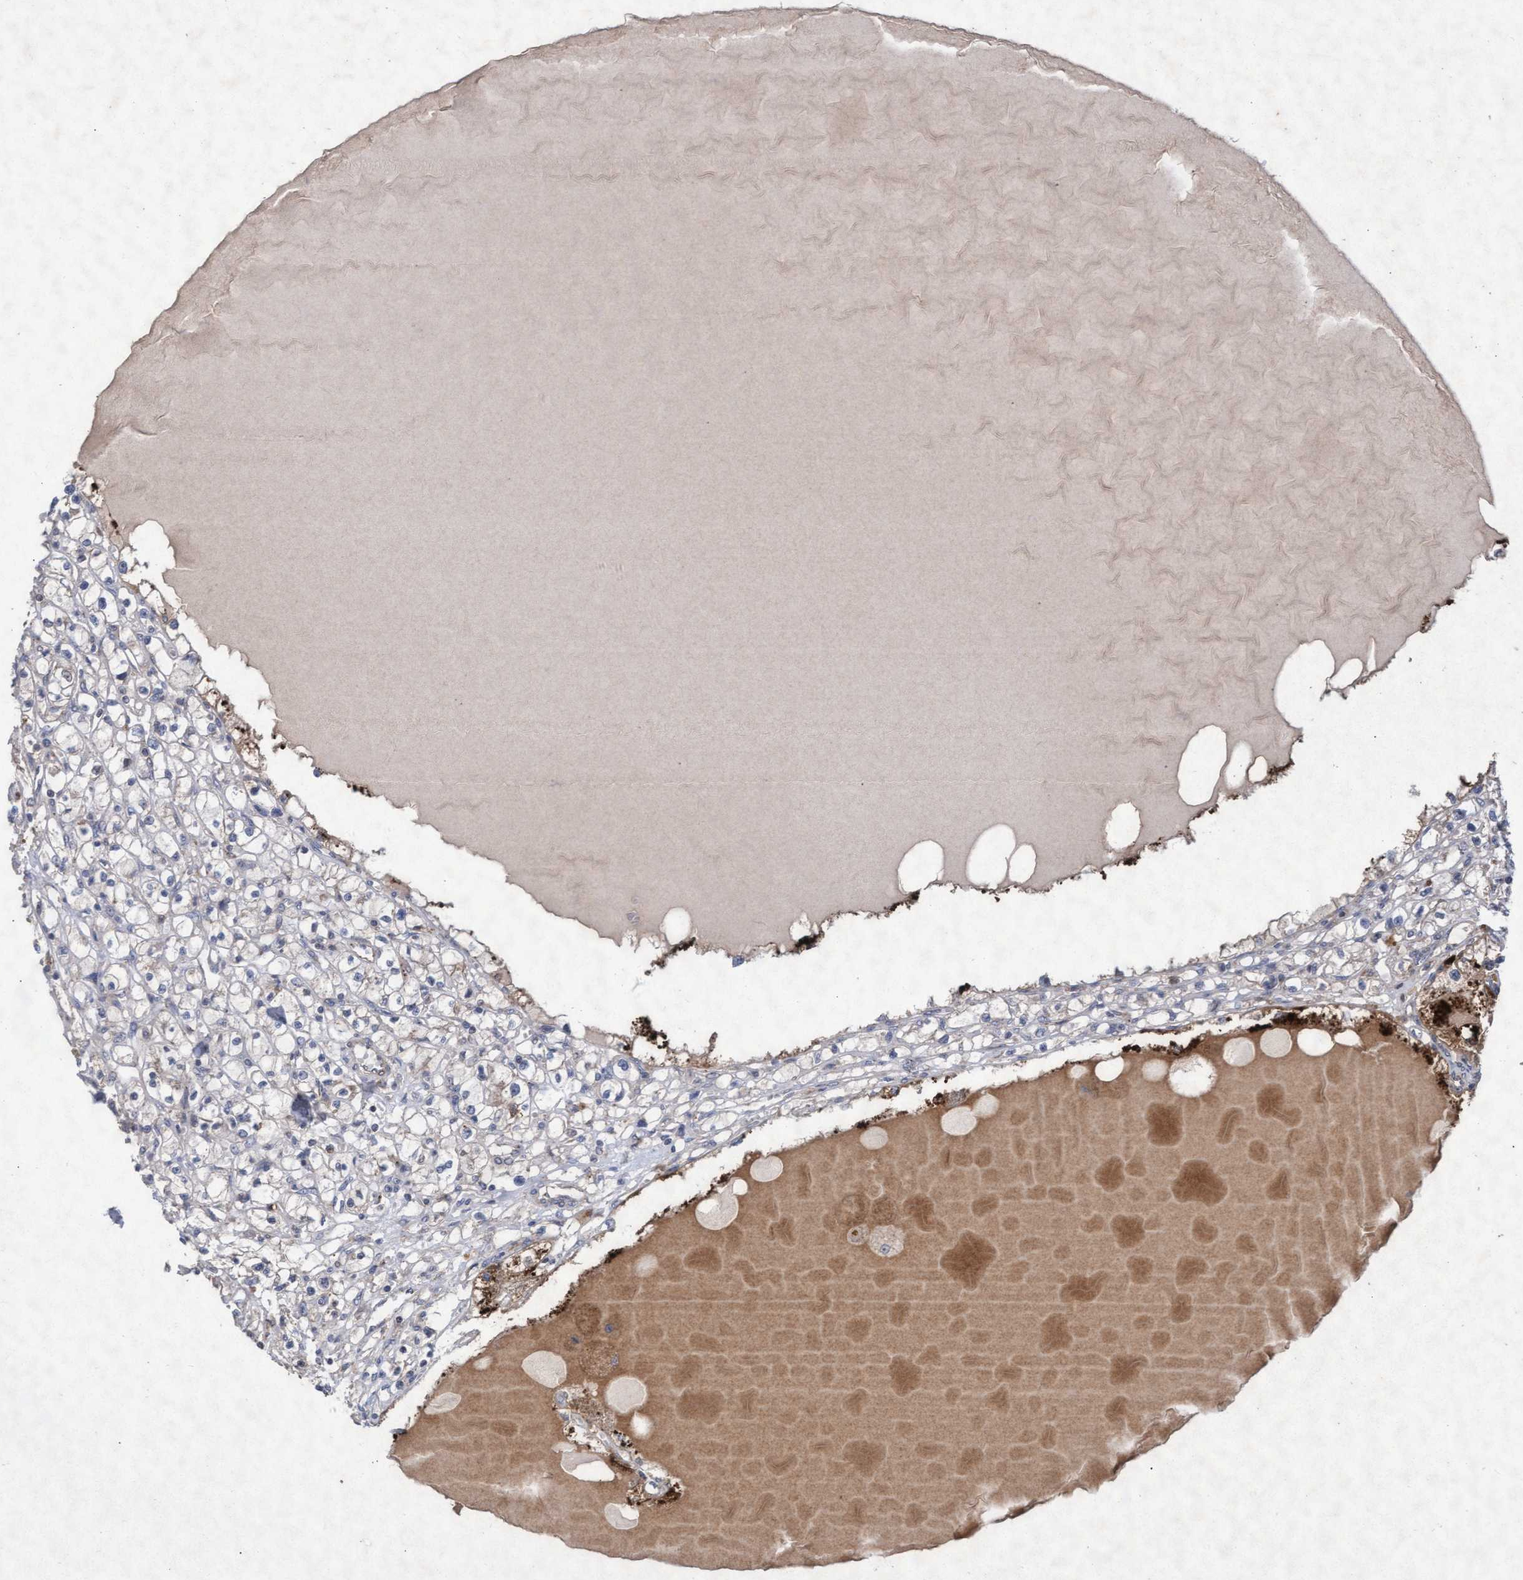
{"staining": {"intensity": "negative", "quantity": "none", "location": "none"}, "tissue": "renal cancer", "cell_type": "Tumor cells", "image_type": "cancer", "snomed": [{"axis": "morphology", "description": "Adenocarcinoma, NOS"}, {"axis": "topography", "description": "Kidney"}], "caption": "The image demonstrates no staining of tumor cells in renal adenocarcinoma.", "gene": "ABCF2", "patient": {"sex": "male", "age": 56}}